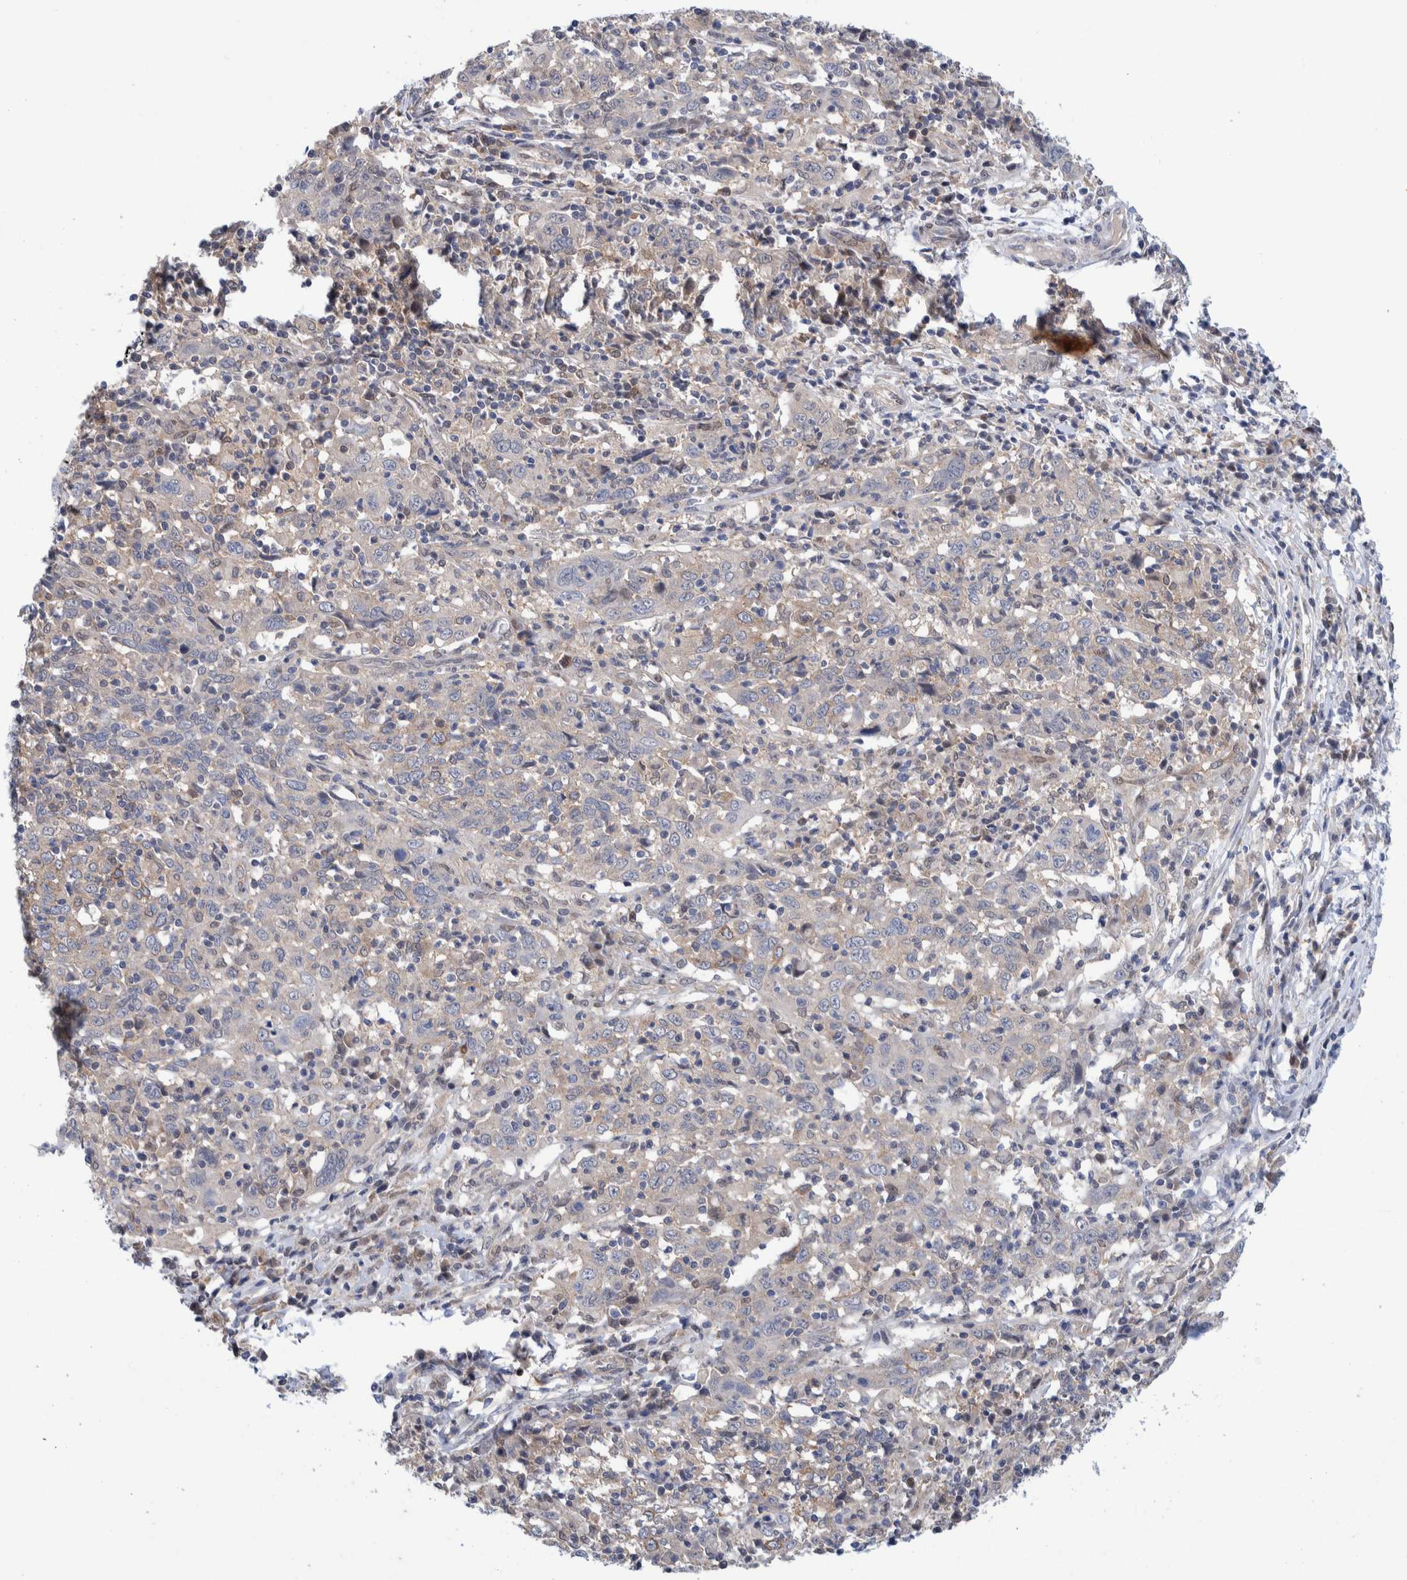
{"staining": {"intensity": "negative", "quantity": "none", "location": "none"}, "tissue": "cervical cancer", "cell_type": "Tumor cells", "image_type": "cancer", "snomed": [{"axis": "morphology", "description": "Squamous cell carcinoma, NOS"}, {"axis": "topography", "description": "Cervix"}], "caption": "Immunohistochemical staining of squamous cell carcinoma (cervical) shows no significant positivity in tumor cells. (DAB (3,3'-diaminobenzidine) IHC visualized using brightfield microscopy, high magnification).", "gene": "PFAS", "patient": {"sex": "female", "age": 46}}